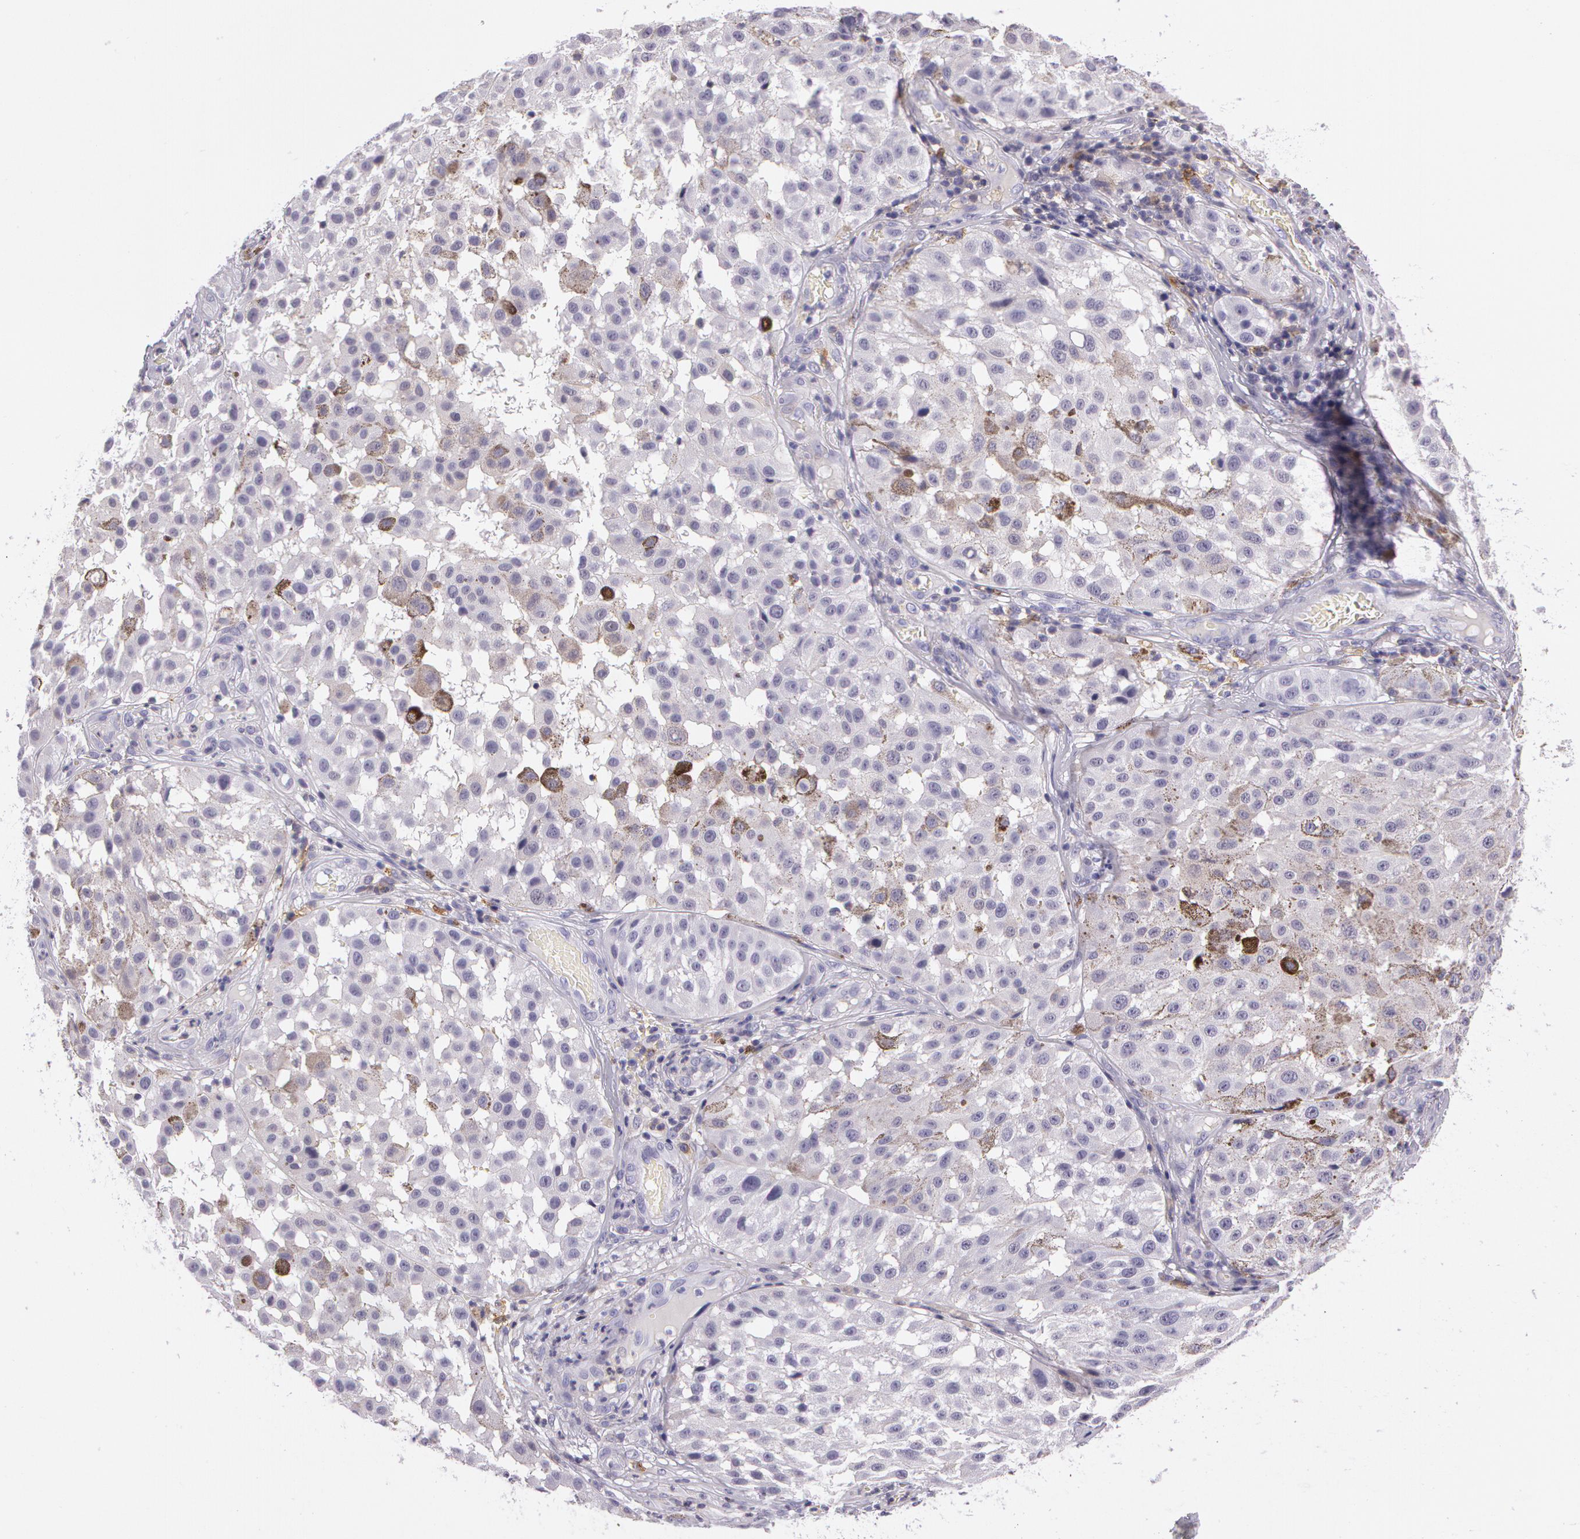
{"staining": {"intensity": "moderate", "quantity": "<25%", "location": "cytoplasmic/membranous"}, "tissue": "melanoma", "cell_type": "Tumor cells", "image_type": "cancer", "snomed": [{"axis": "morphology", "description": "Malignant melanoma, NOS"}, {"axis": "topography", "description": "Skin"}], "caption": "IHC staining of malignant melanoma, which exhibits low levels of moderate cytoplasmic/membranous staining in approximately <25% of tumor cells indicating moderate cytoplasmic/membranous protein expression. The staining was performed using DAB (brown) for protein detection and nuclei were counterstained in hematoxylin (blue).", "gene": "LY75", "patient": {"sex": "female", "age": 64}}